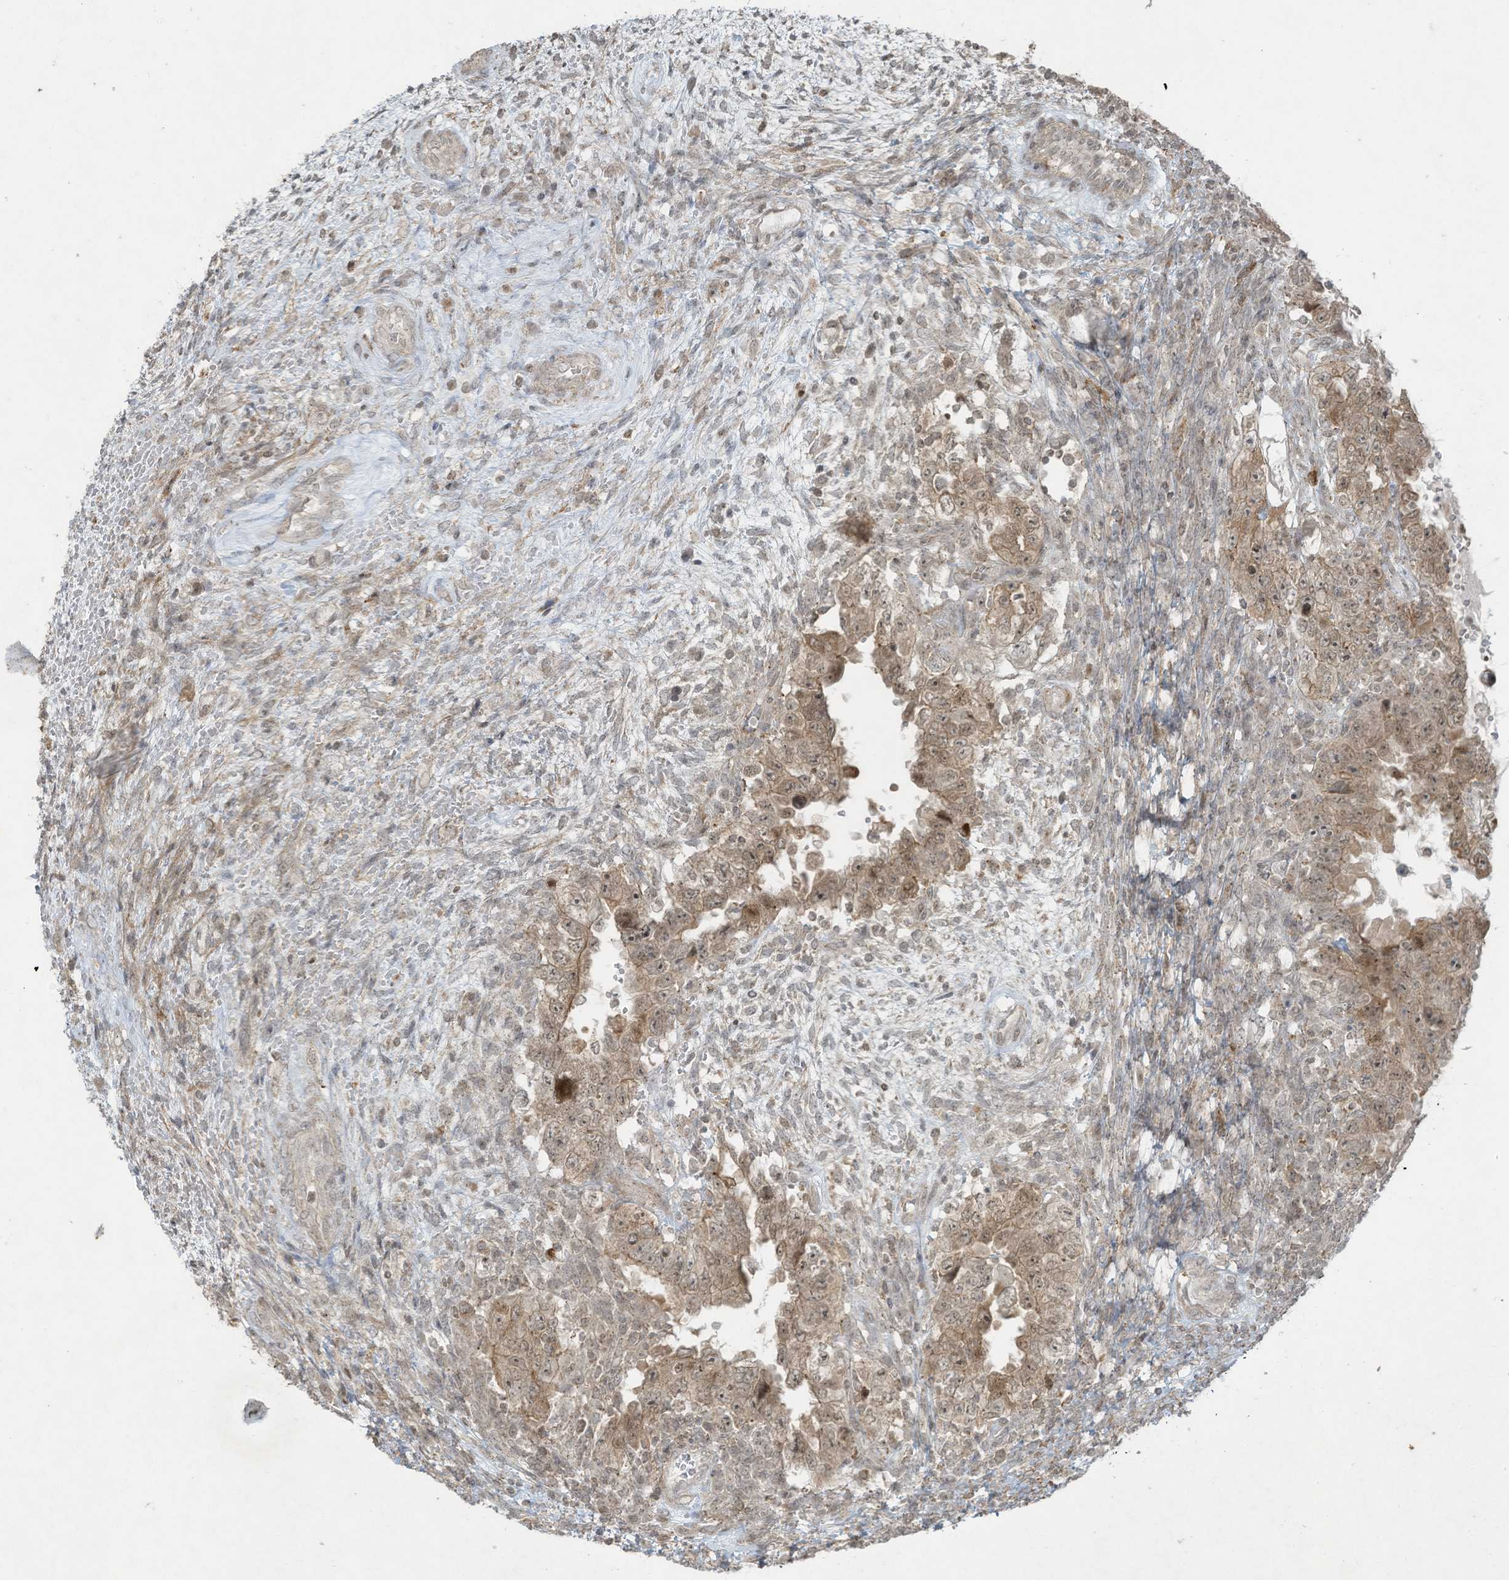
{"staining": {"intensity": "weak", "quantity": ">75%", "location": "cytoplasmic/membranous,nuclear"}, "tissue": "testis cancer", "cell_type": "Tumor cells", "image_type": "cancer", "snomed": [{"axis": "morphology", "description": "Carcinoma, Embryonal, NOS"}, {"axis": "topography", "description": "Testis"}], "caption": "Weak cytoplasmic/membranous and nuclear expression is appreciated in approximately >75% of tumor cells in testis embryonal carcinoma.", "gene": "ZNF263", "patient": {"sex": "male", "age": 26}}